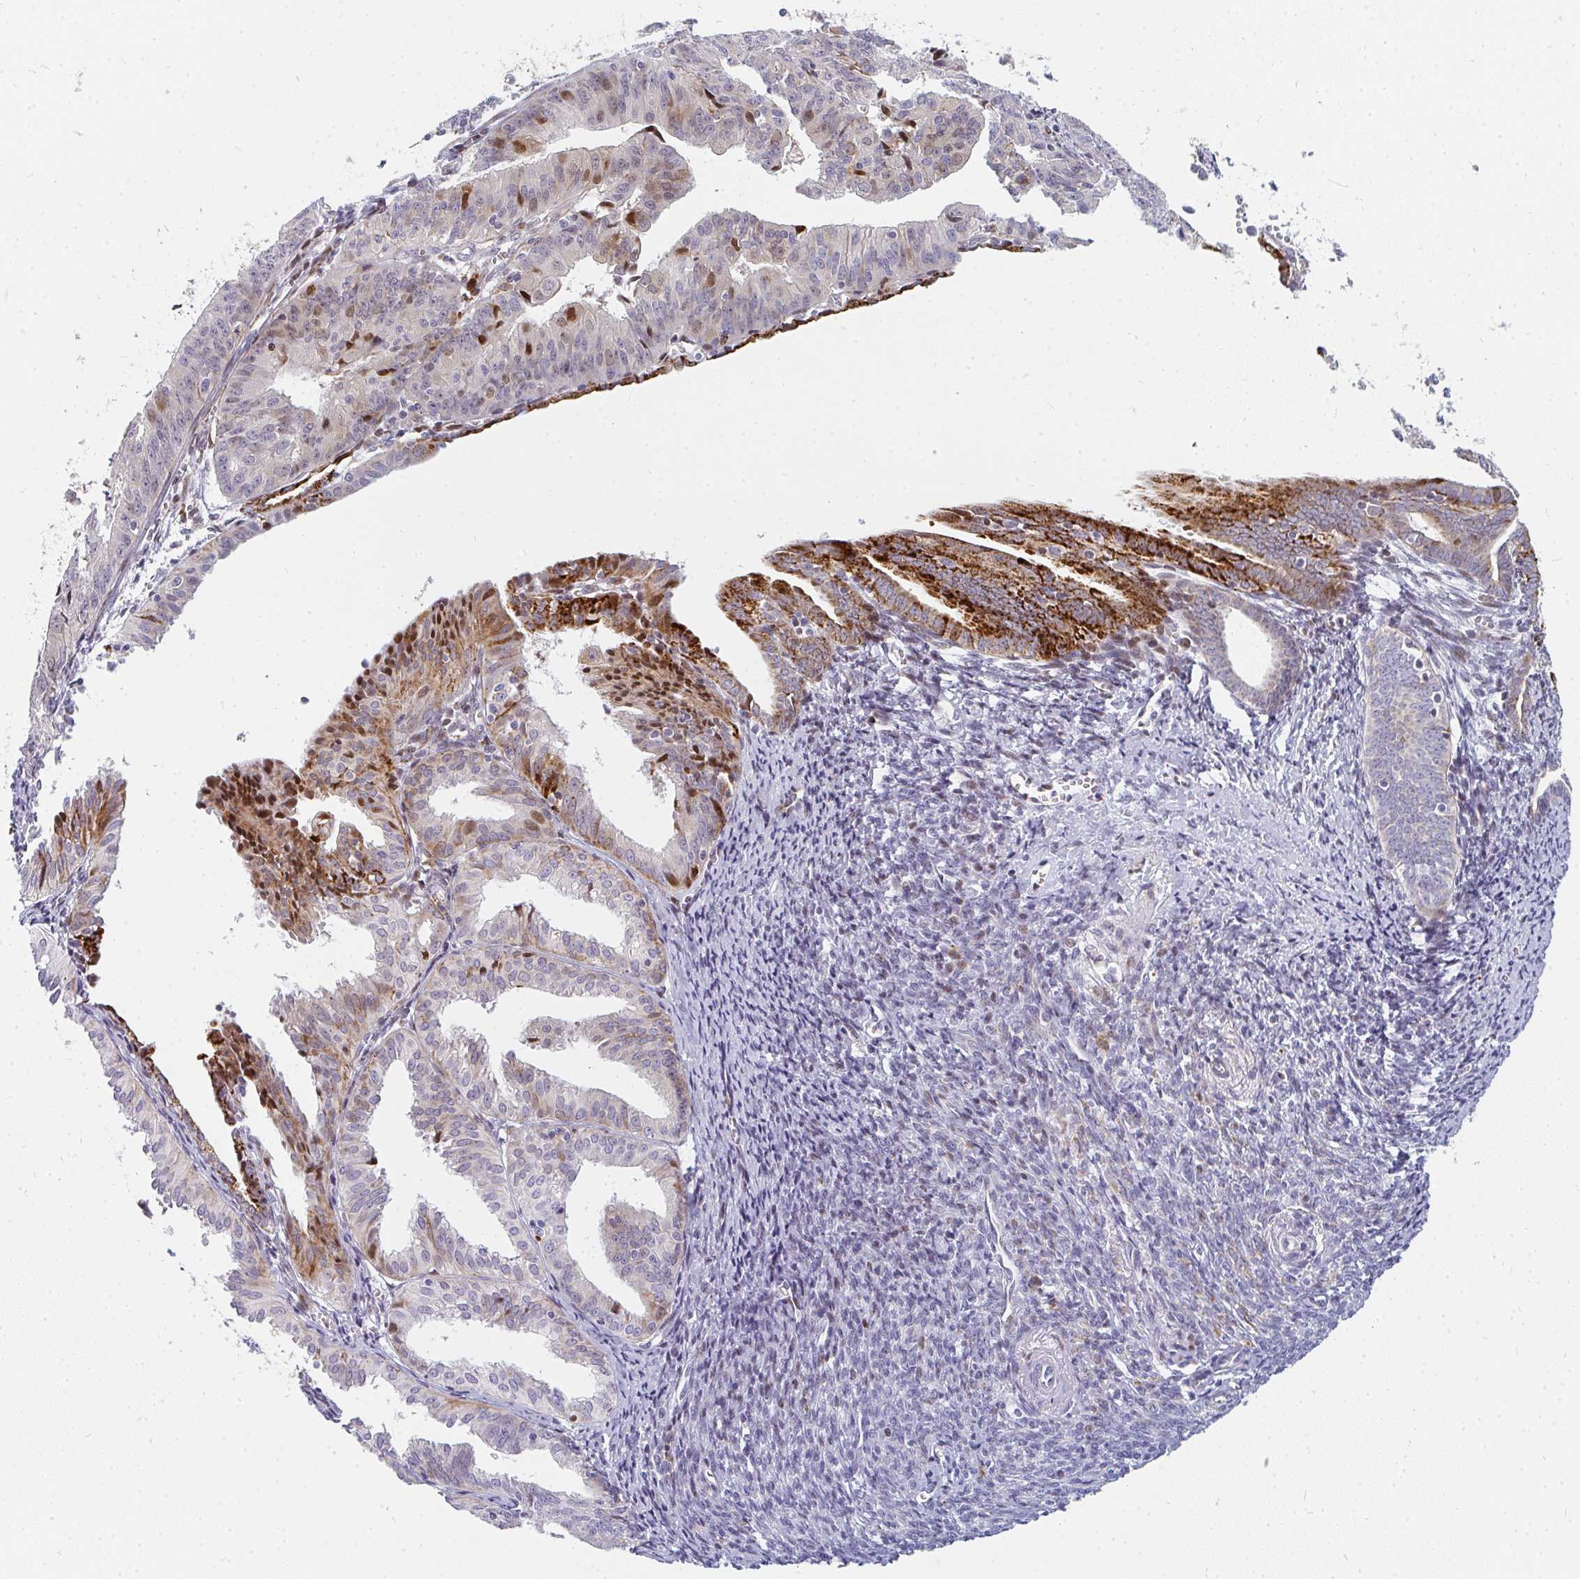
{"staining": {"intensity": "strong", "quantity": "<25%", "location": "cytoplasmic/membranous,nuclear"}, "tissue": "endometrial cancer", "cell_type": "Tumor cells", "image_type": "cancer", "snomed": [{"axis": "morphology", "description": "Adenocarcinoma, NOS"}, {"axis": "topography", "description": "Endometrium"}], "caption": "This image shows immunohistochemistry staining of adenocarcinoma (endometrial), with medium strong cytoplasmic/membranous and nuclear staining in about <25% of tumor cells.", "gene": "PLA2G5", "patient": {"sex": "female", "age": 56}}